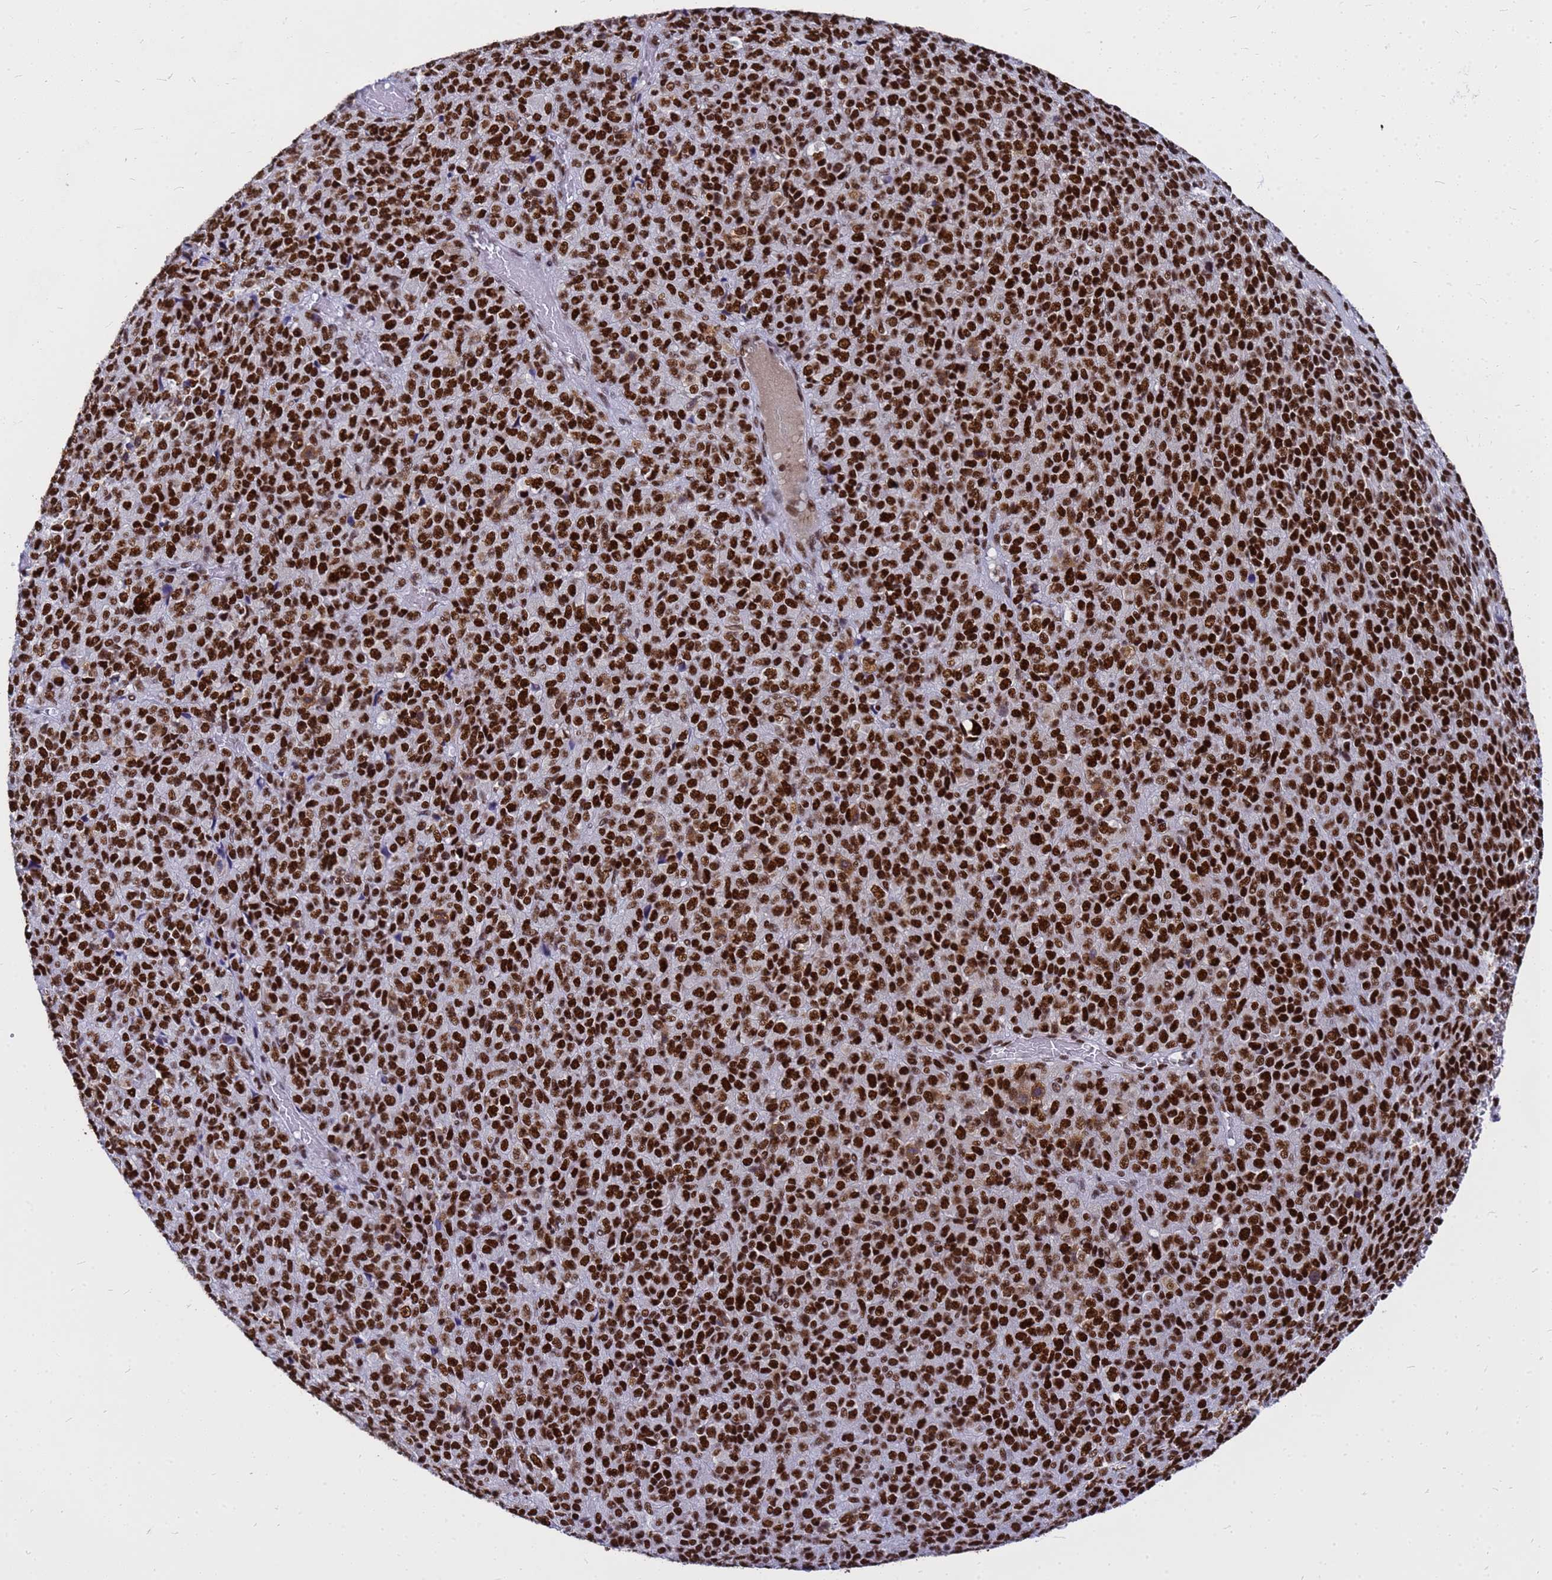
{"staining": {"intensity": "strong", "quantity": ">75%", "location": "nuclear"}, "tissue": "melanoma", "cell_type": "Tumor cells", "image_type": "cancer", "snomed": [{"axis": "morphology", "description": "Malignant melanoma, Metastatic site"}, {"axis": "topography", "description": "Brain"}], "caption": "Approximately >75% of tumor cells in malignant melanoma (metastatic site) demonstrate strong nuclear protein expression as visualized by brown immunohistochemical staining.", "gene": "SART3", "patient": {"sex": "female", "age": 56}}